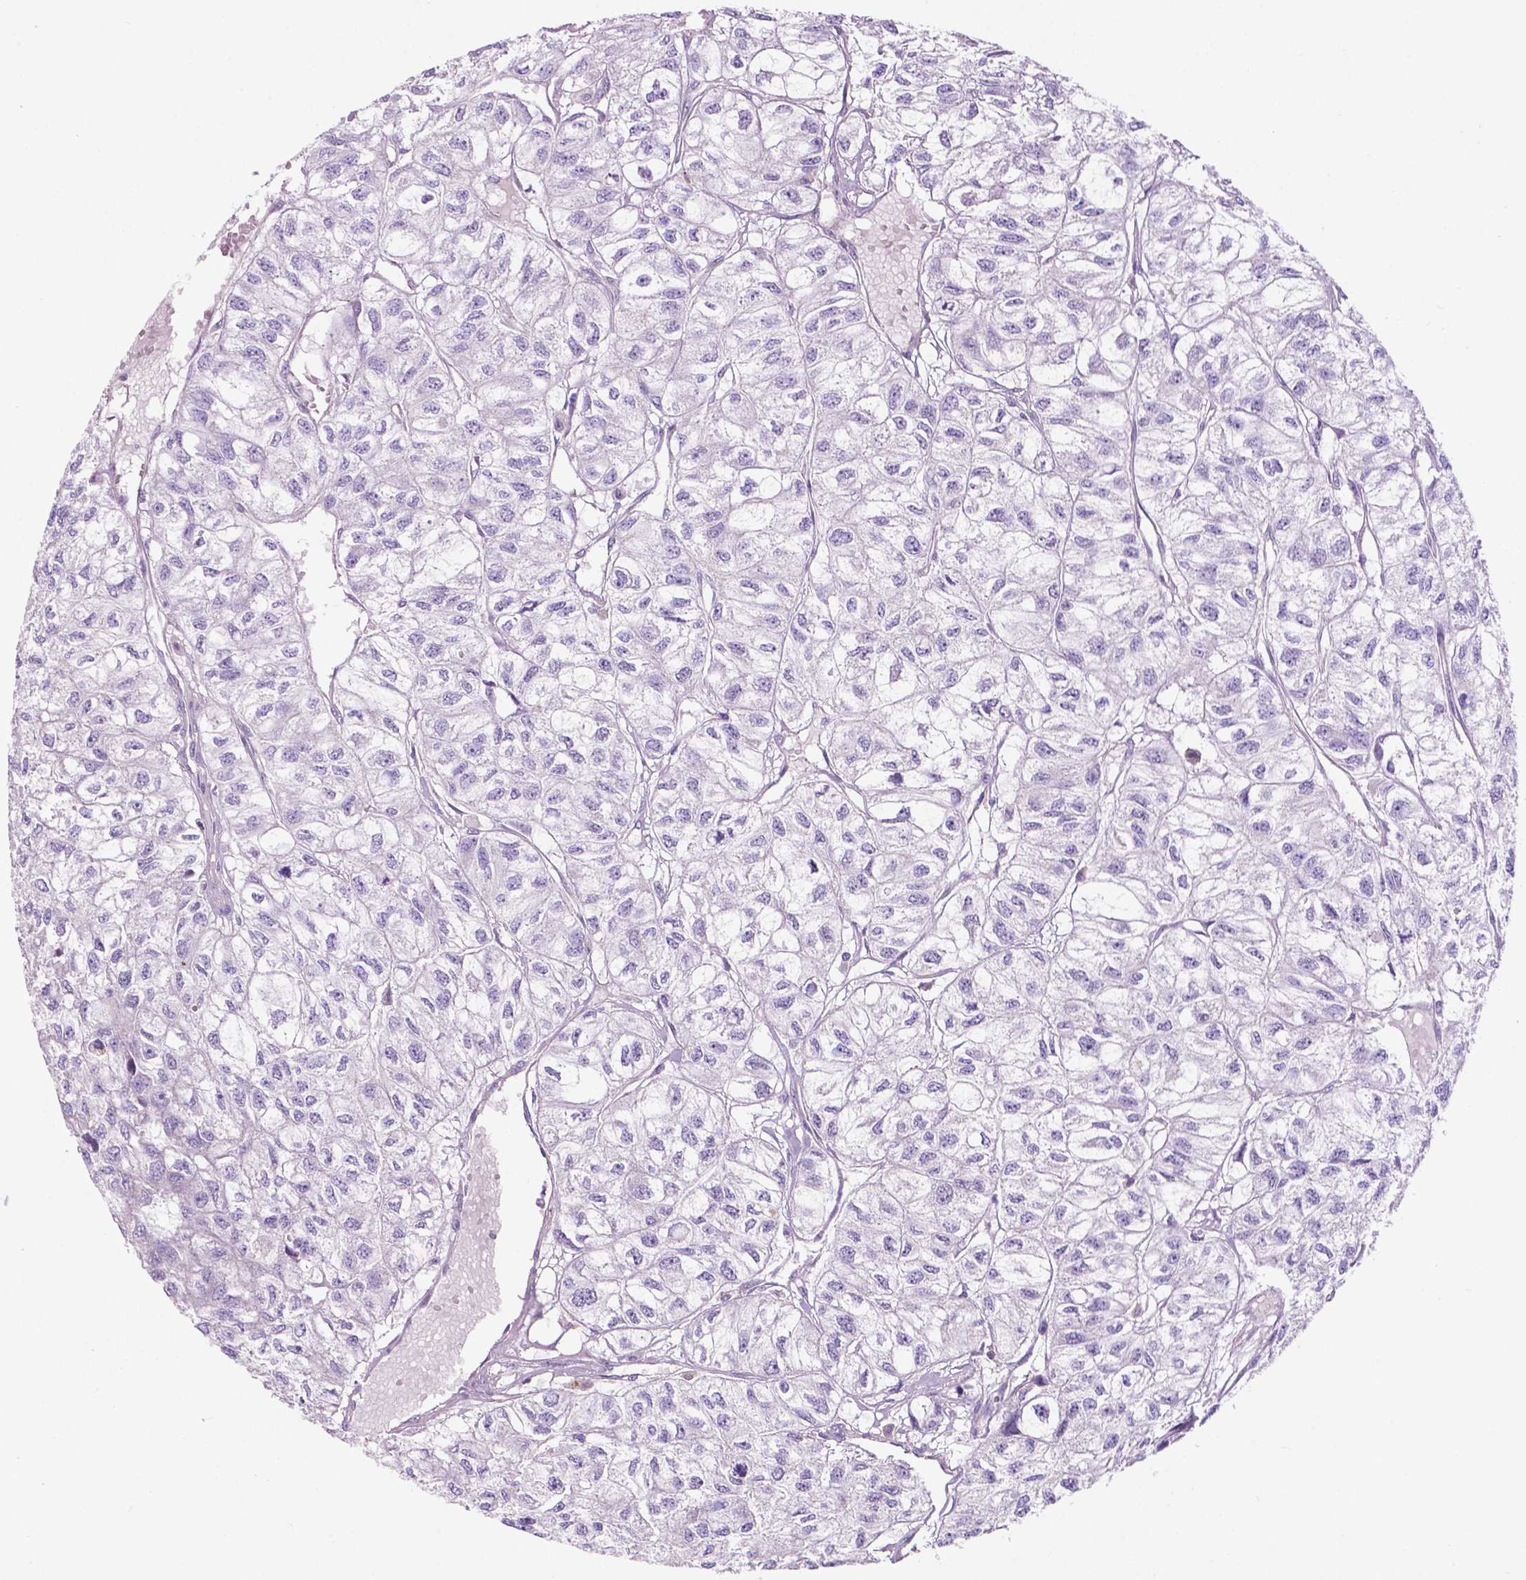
{"staining": {"intensity": "negative", "quantity": "none", "location": "none"}, "tissue": "renal cancer", "cell_type": "Tumor cells", "image_type": "cancer", "snomed": [{"axis": "morphology", "description": "Adenocarcinoma, NOS"}, {"axis": "topography", "description": "Kidney"}], "caption": "Tumor cells show no significant expression in renal cancer.", "gene": "FAM50B", "patient": {"sex": "male", "age": 56}}